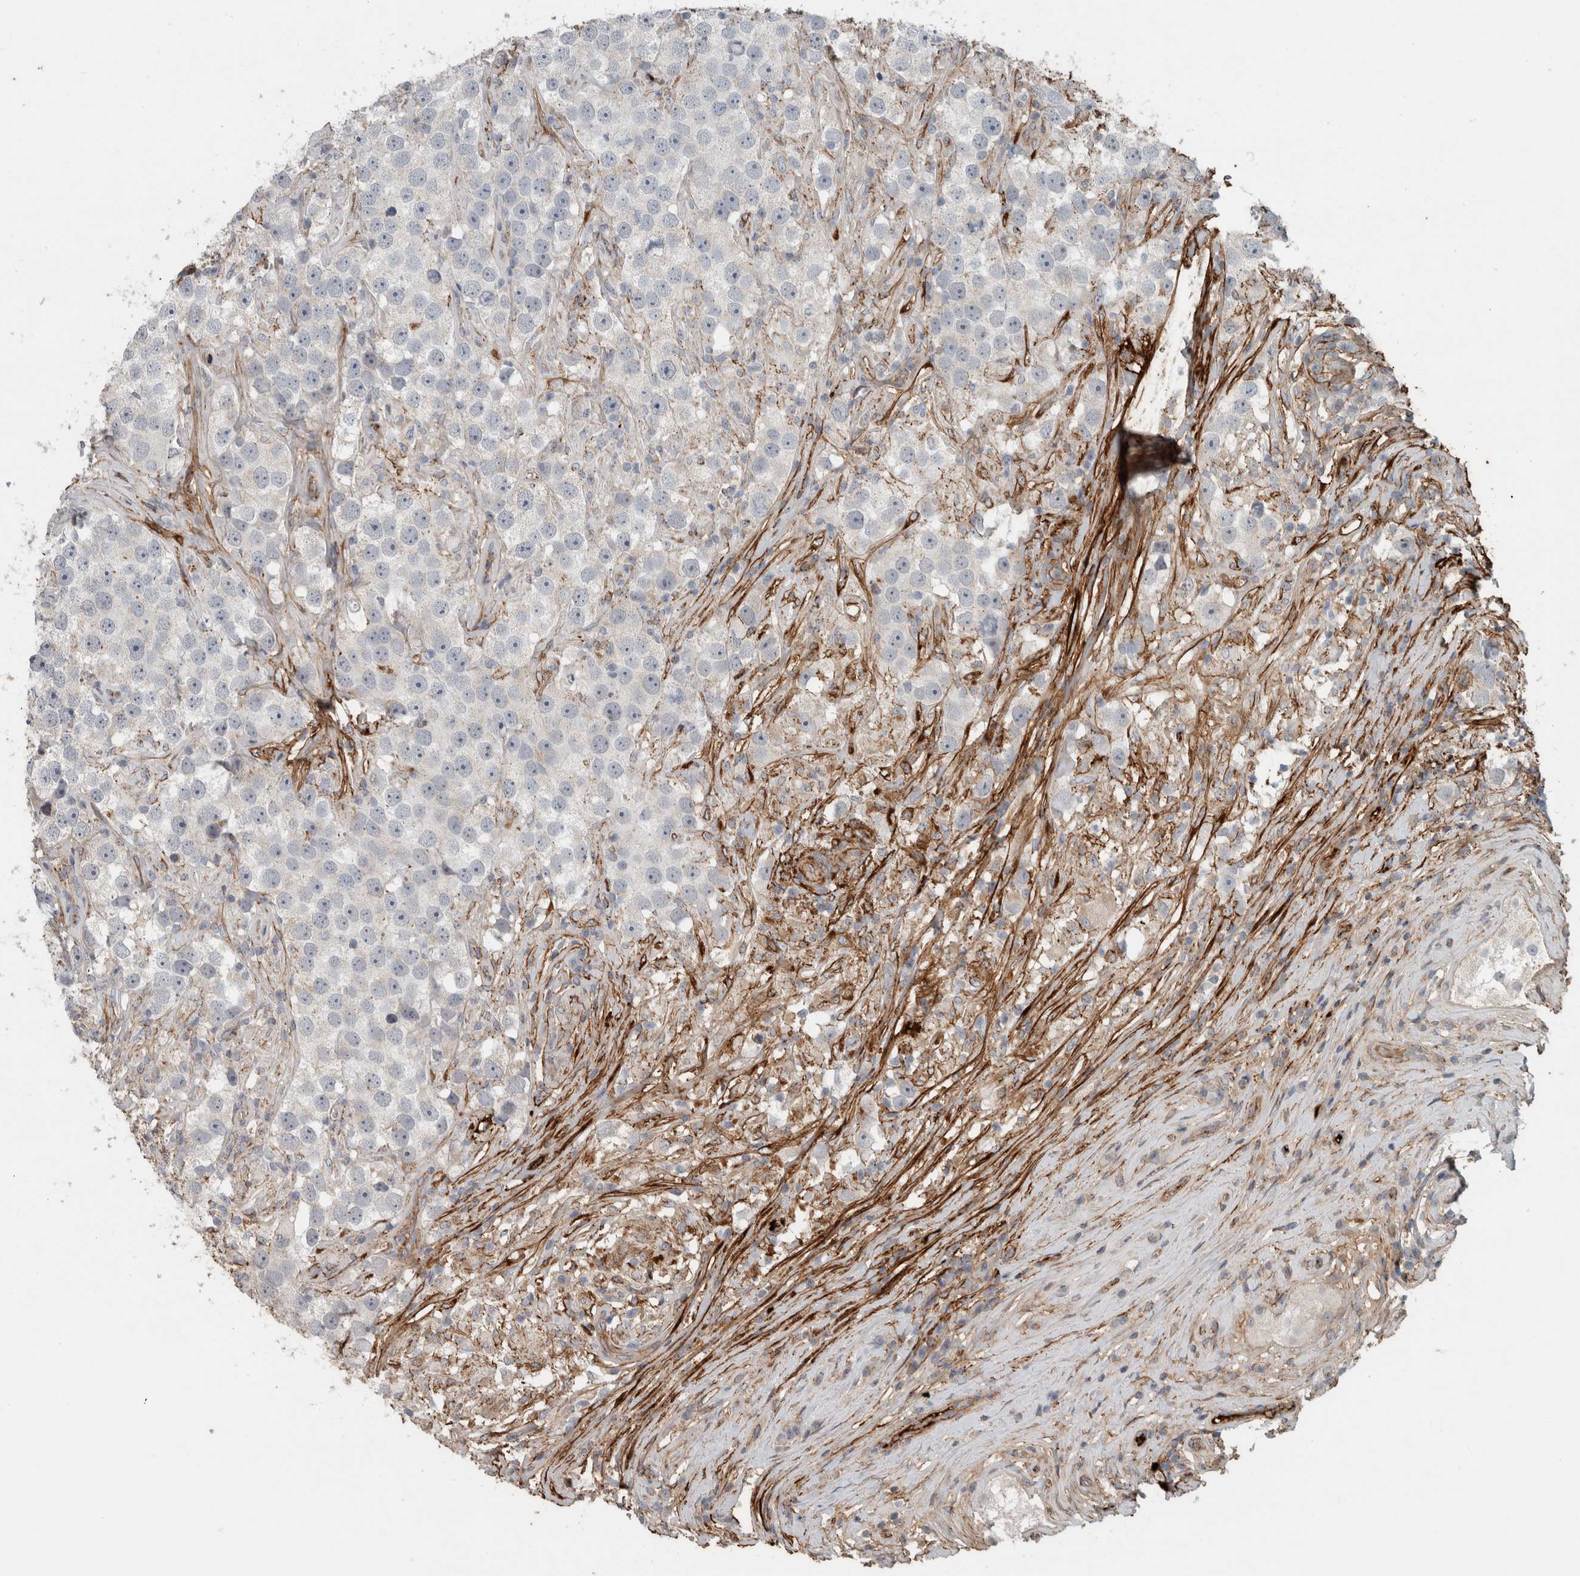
{"staining": {"intensity": "negative", "quantity": "none", "location": "none"}, "tissue": "testis cancer", "cell_type": "Tumor cells", "image_type": "cancer", "snomed": [{"axis": "morphology", "description": "Seminoma, NOS"}, {"axis": "topography", "description": "Testis"}], "caption": "There is no significant staining in tumor cells of testis cancer.", "gene": "FN1", "patient": {"sex": "male", "age": 49}}